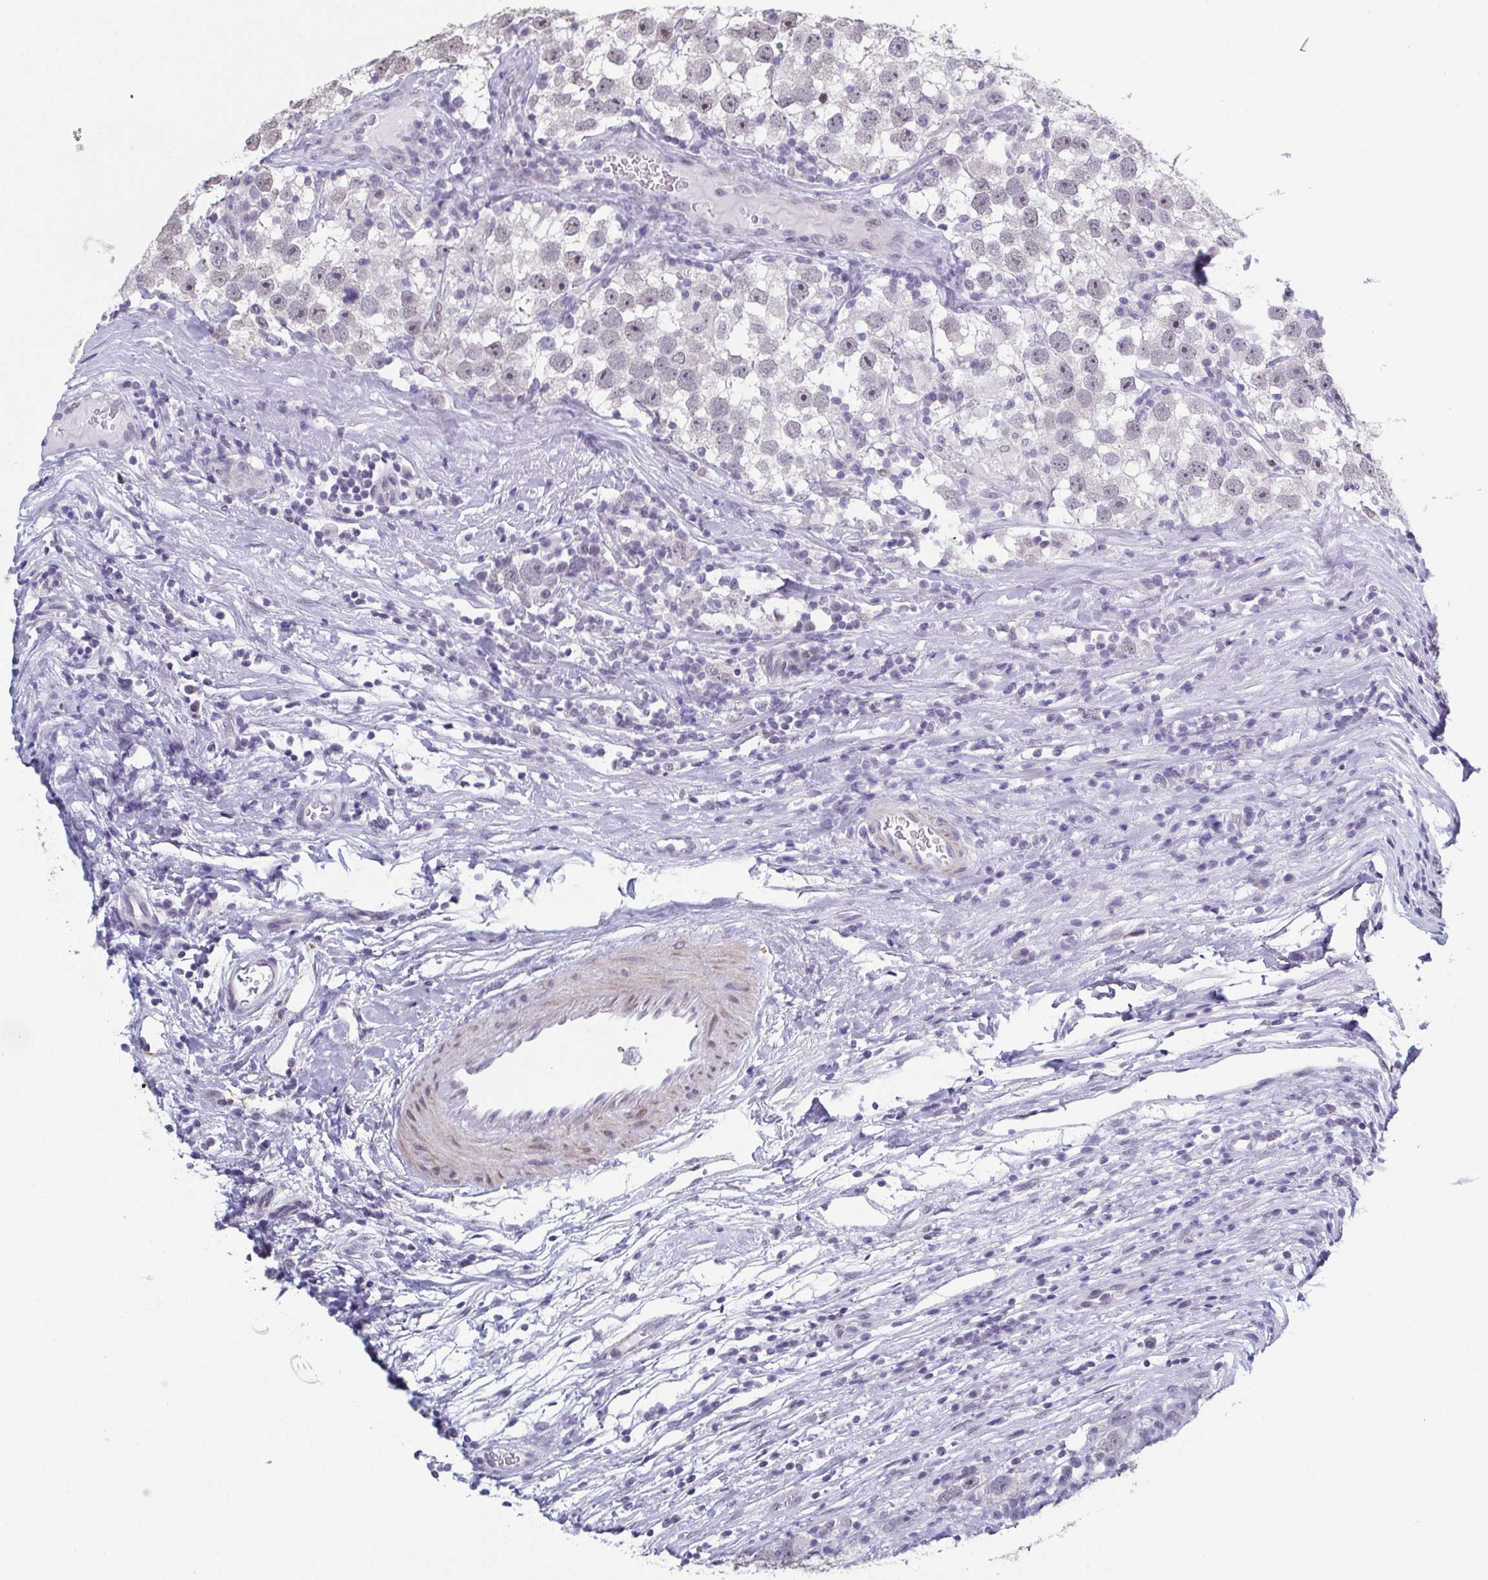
{"staining": {"intensity": "weak", "quantity": "<25%", "location": "nuclear"}, "tissue": "testis cancer", "cell_type": "Tumor cells", "image_type": "cancer", "snomed": [{"axis": "morphology", "description": "Seminoma, NOS"}, {"axis": "topography", "description": "Testis"}], "caption": "A micrograph of human testis seminoma is negative for staining in tumor cells.", "gene": "TMEM92", "patient": {"sex": "male", "age": 26}}